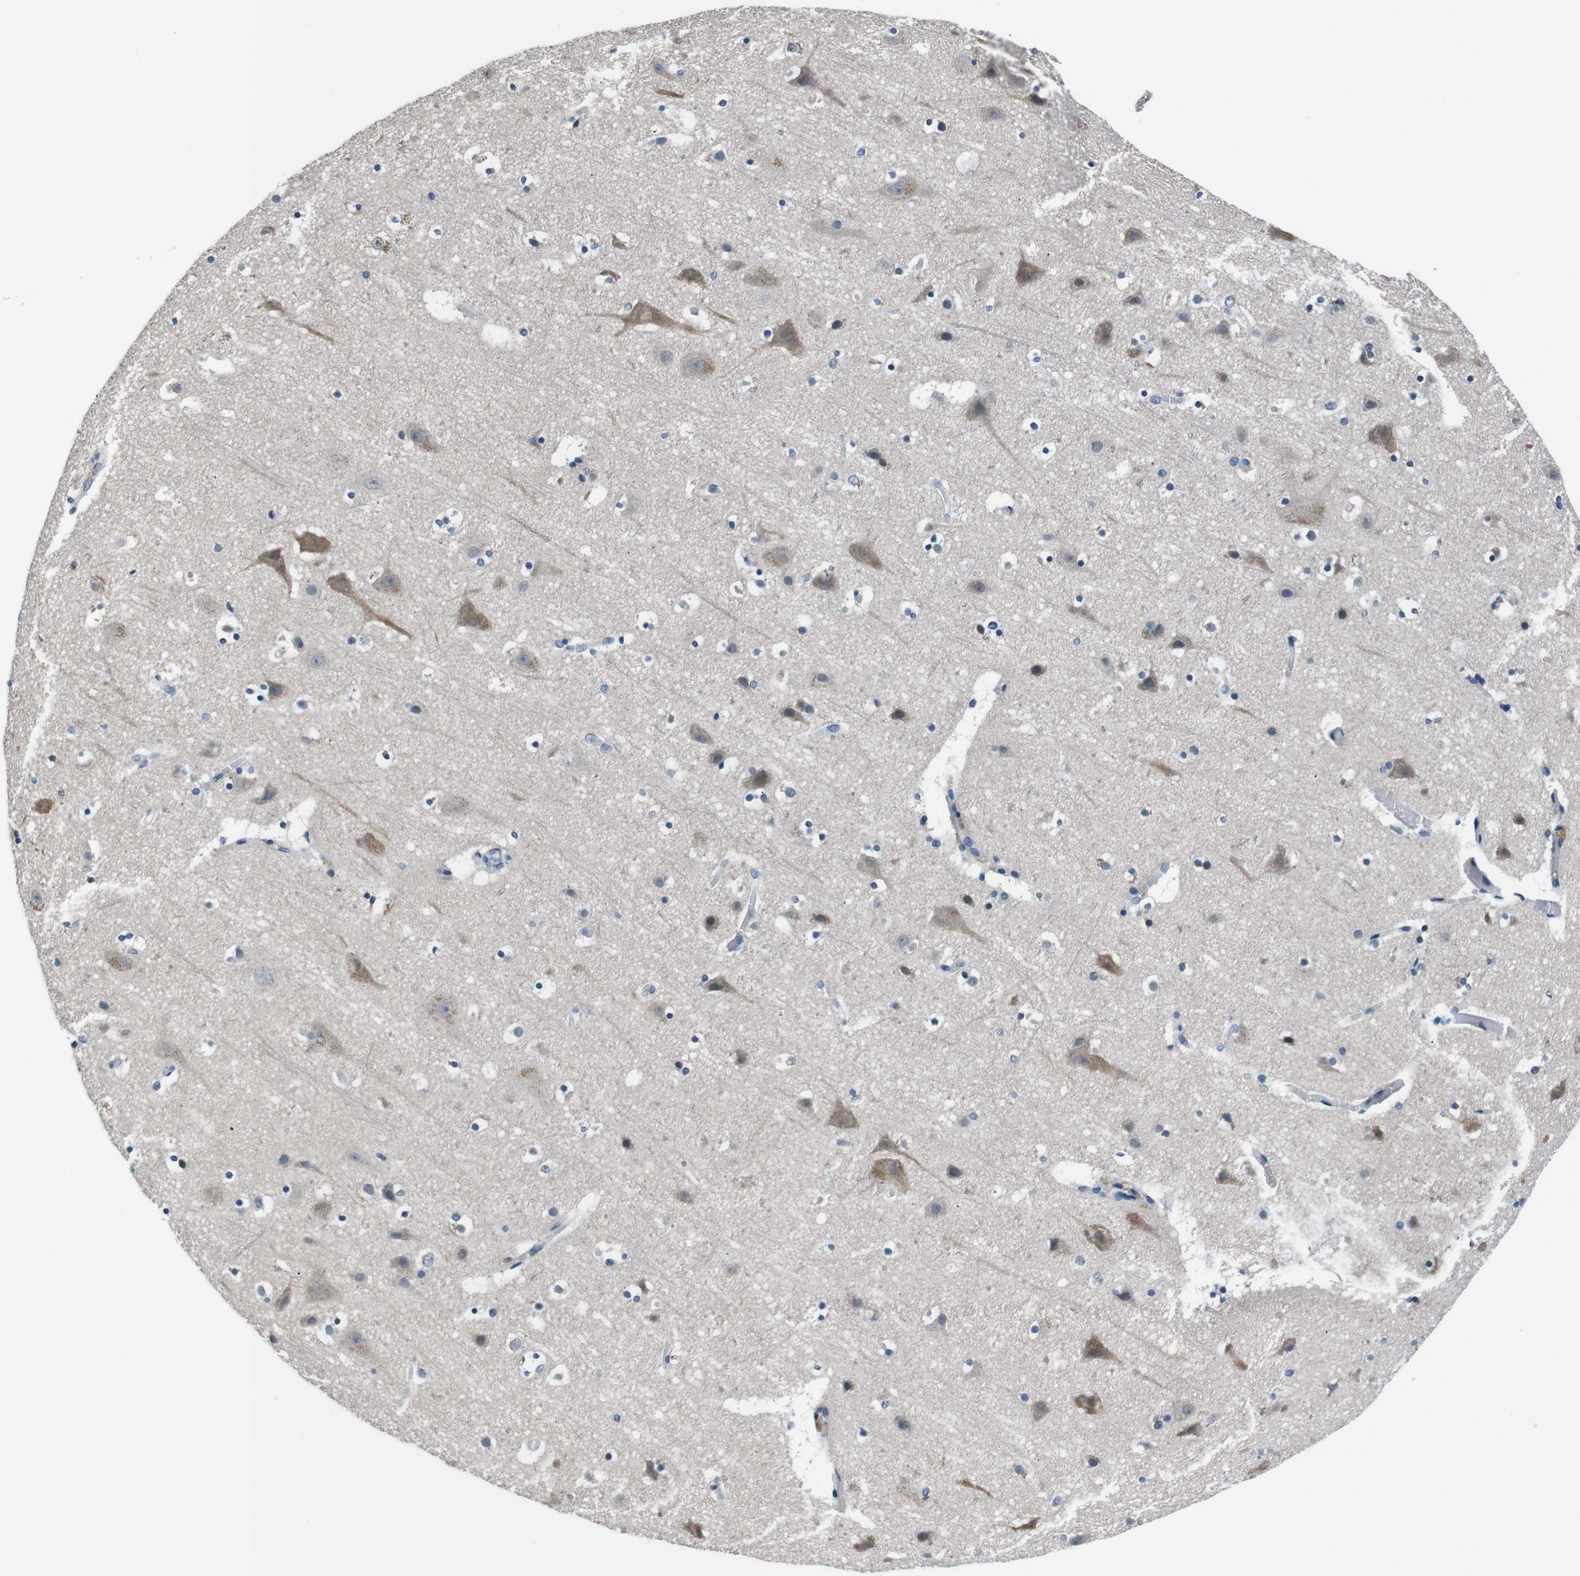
{"staining": {"intensity": "moderate", "quantity": "25%-75%", "location": "cytoplasmic/membranous"}, "tissue": "cerebral cortex", "cell_type": "Endothelial cells", "image_type": "normal", "snomed": [{"axis": "morphology", "description": "Normal tissue, NOS"}, {"axis": "topography", "description": "Cerebral cortex"}], "caption": "A brown stain labels moderate cytoplasmic/membranous staining of a protein in endothelial cells of benign cerebral cortex.", "gene": "LEP", "patient": {"sex": "male", "age": 45}}